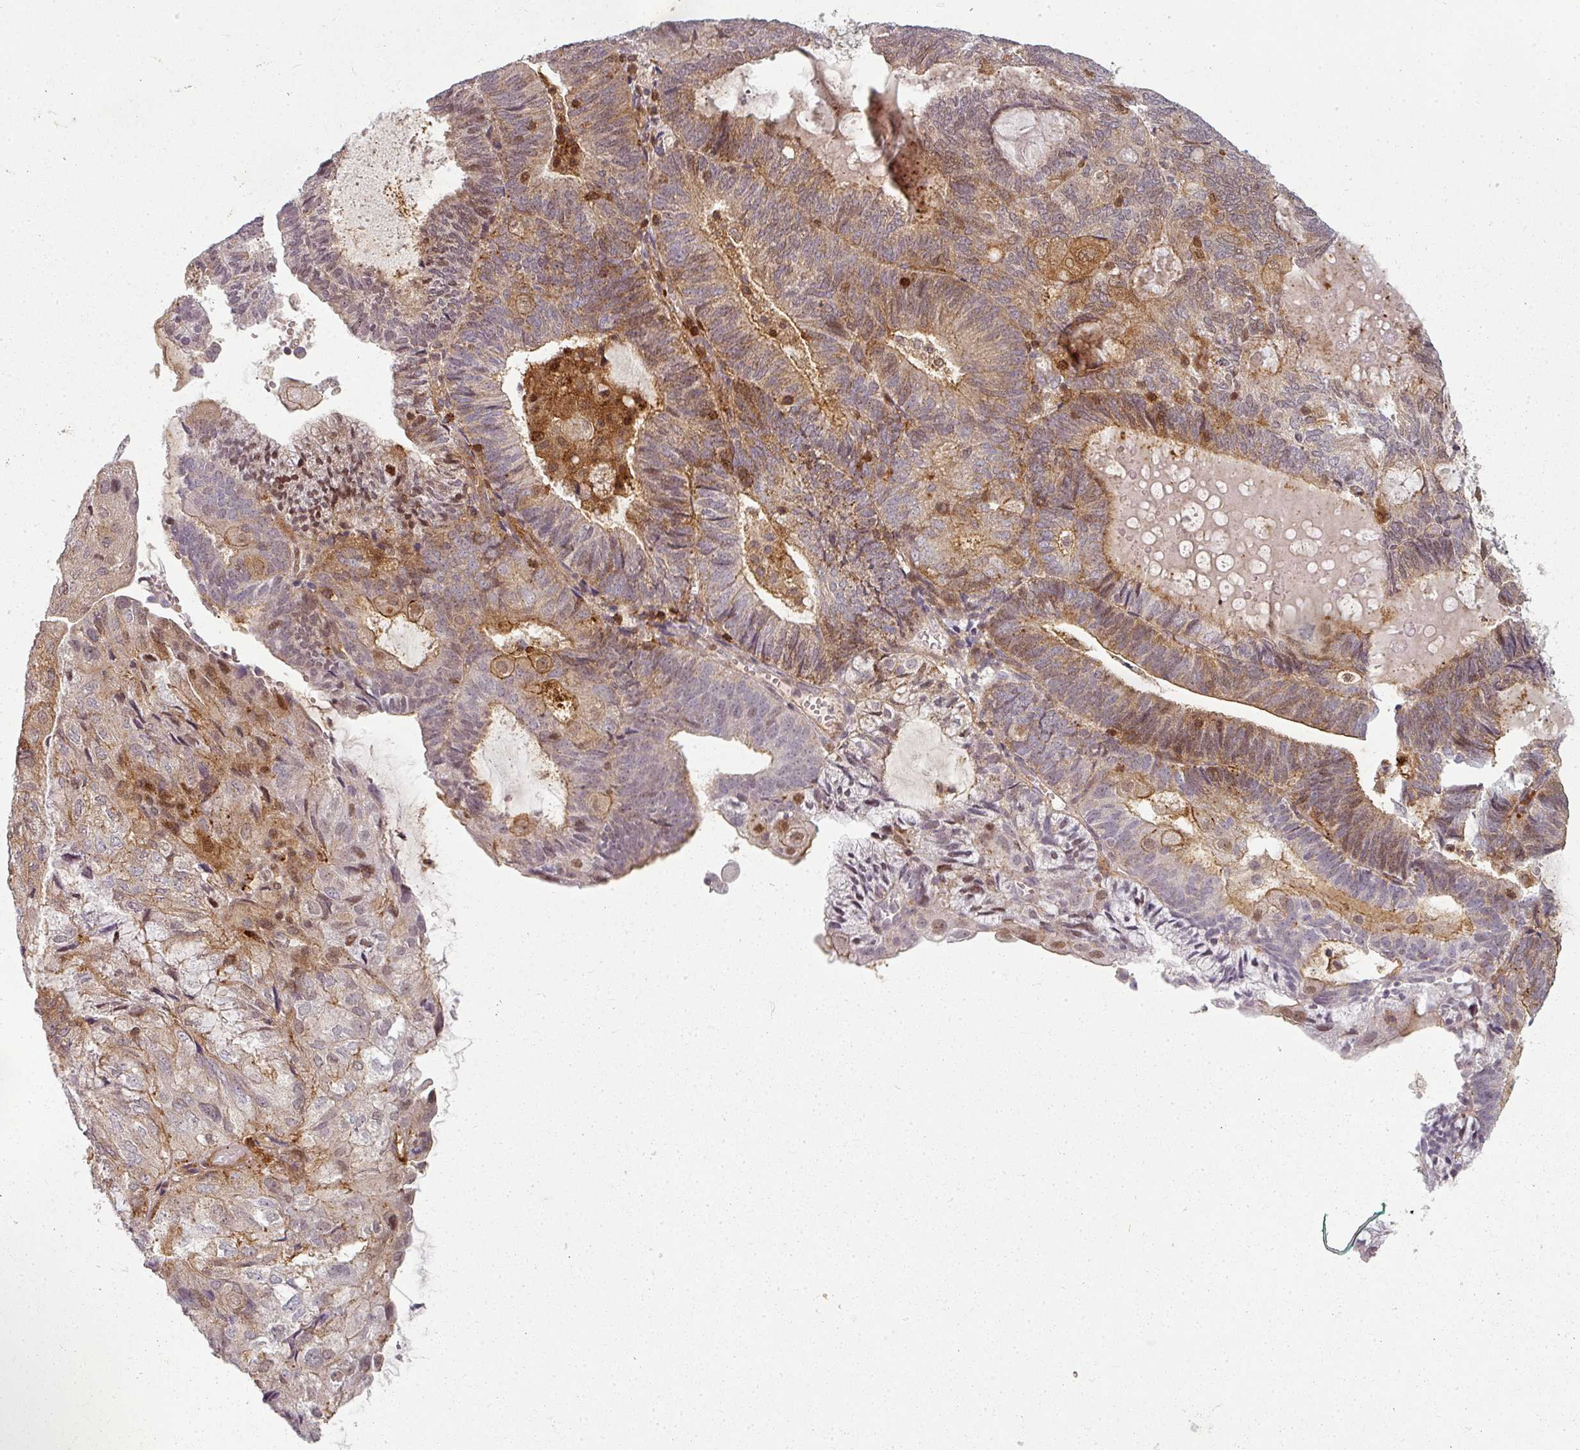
{"staining": {"intensity": "moderate", "quantity": "25%-75%", "location": "cytoplasmic/membranous,nuclear"}, "tissue": "endometrial cancer", "cell_type": "Tumor cells", "image_type": "cancer", "snomed": [{"axis": "morphology", "description": "Adenocarcinoma, NOS"}, {"axis": "topography", "description": "Endometrium"}], "caption": "An immunohistochemistry (IHC) micrograph of neoplastic tissue is shown. Protein staining in brown shows moderate cytoplasmic/membranous and nuclear positivity in endometrial adenocarcinoma within tumor cells.", "gene": "CLIC1", "patient": {"sex": "female", "age": 81}}